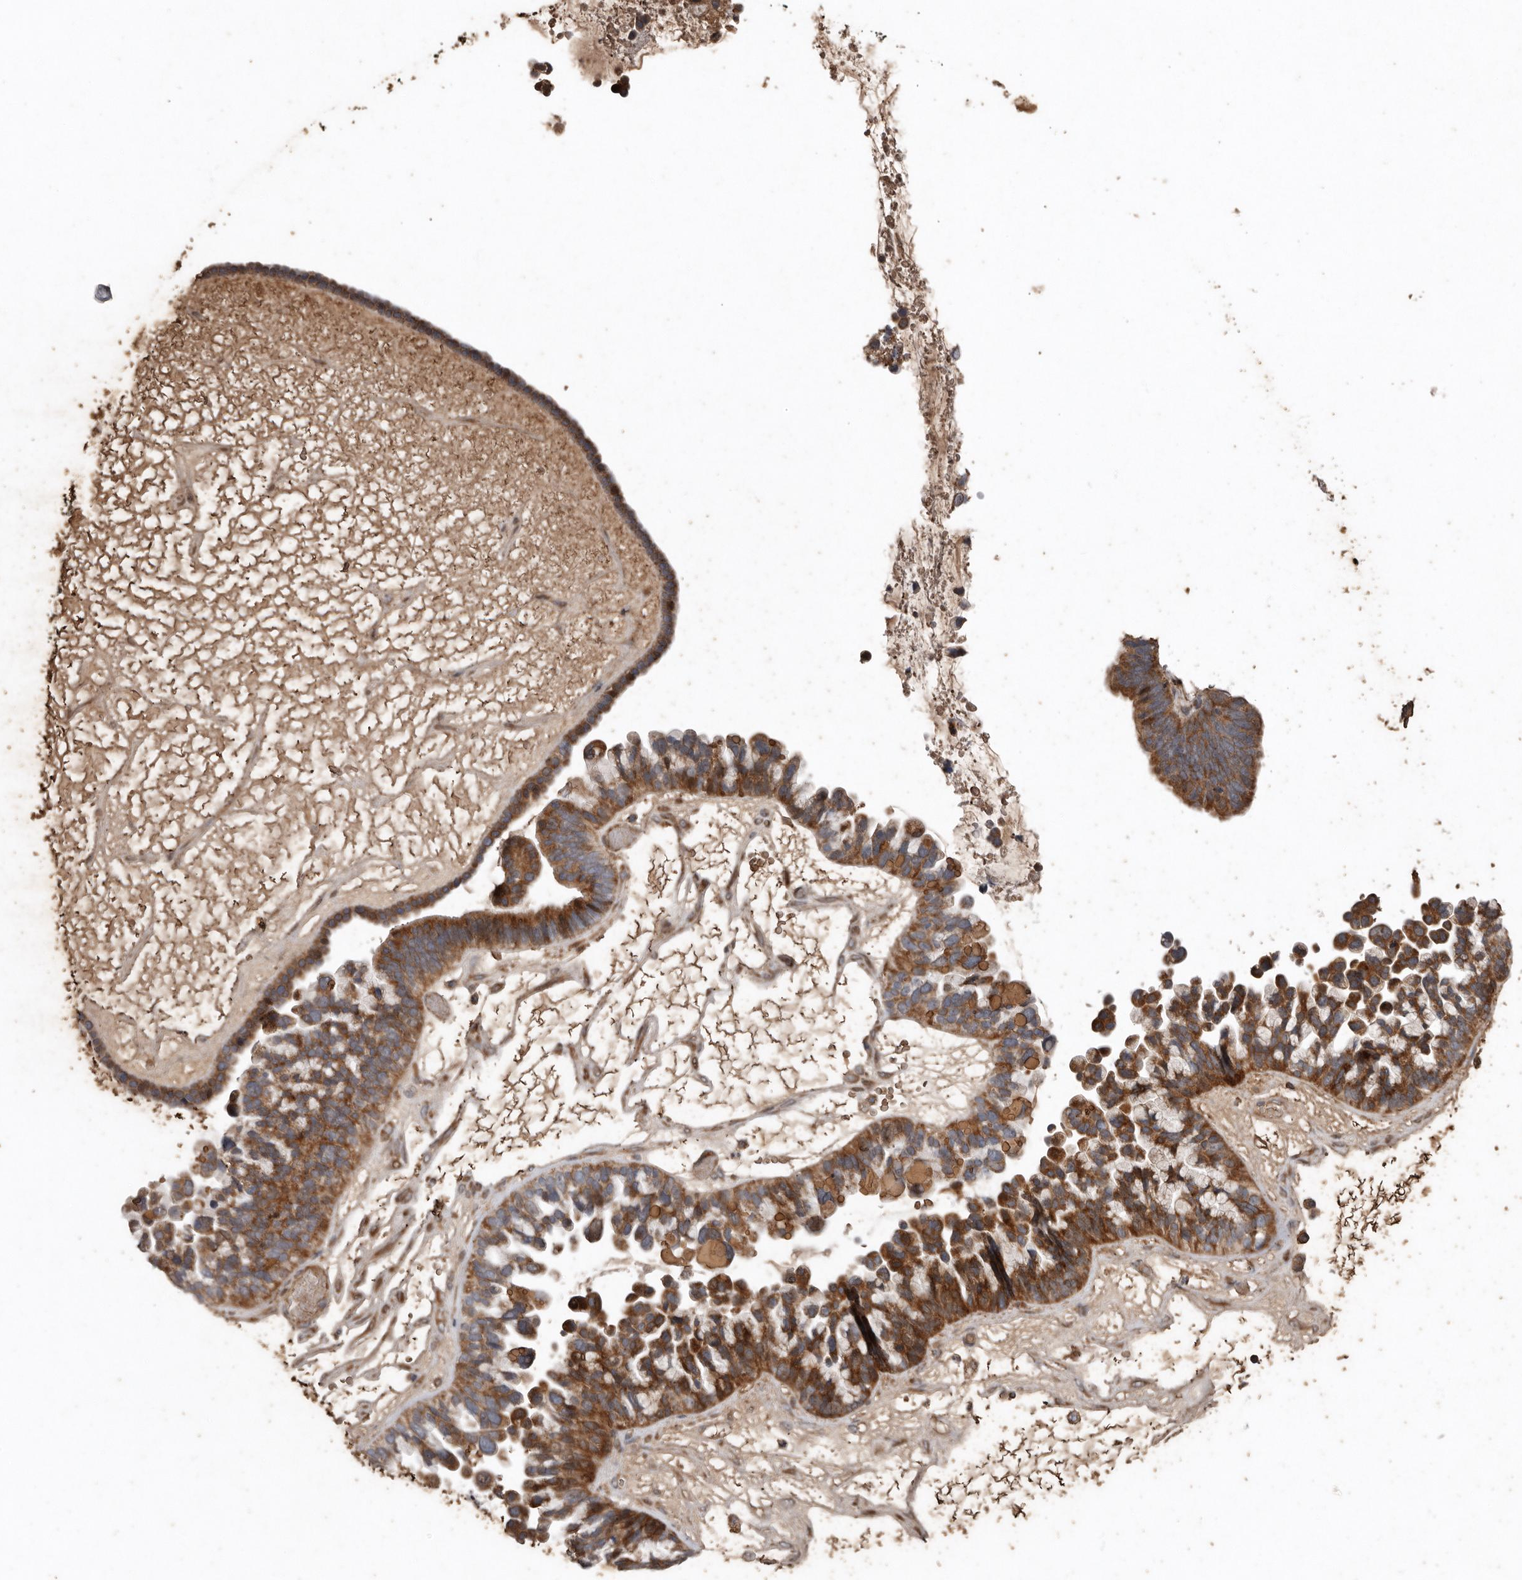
{"staining": {"intensity": "strong", "quantity": ">75%", "location": "cytoplasmic/membranous"}, "tissue": "ovarian cancer", "cell_type": "Tumor cells", "image_type": "cancer", "snomed": [{"axis": "morphology", "description": "Cystadenocarcinoma, serous, NOS"}, {"axis": "topography", "description": "Ovary"}], "caption": "The image demonstrates staining of ovarian serous cystadenocarcinoma, revealing strong cytoplasmic/membranous protein expression (brown color) within tumor cells. The protein is stained brown, and the nuclei are stained in blue (DAB IHC with brightfield microscopy, high magnification).", "gene": "RANBP17", "patient": {"sex": "female", "age": 56}}